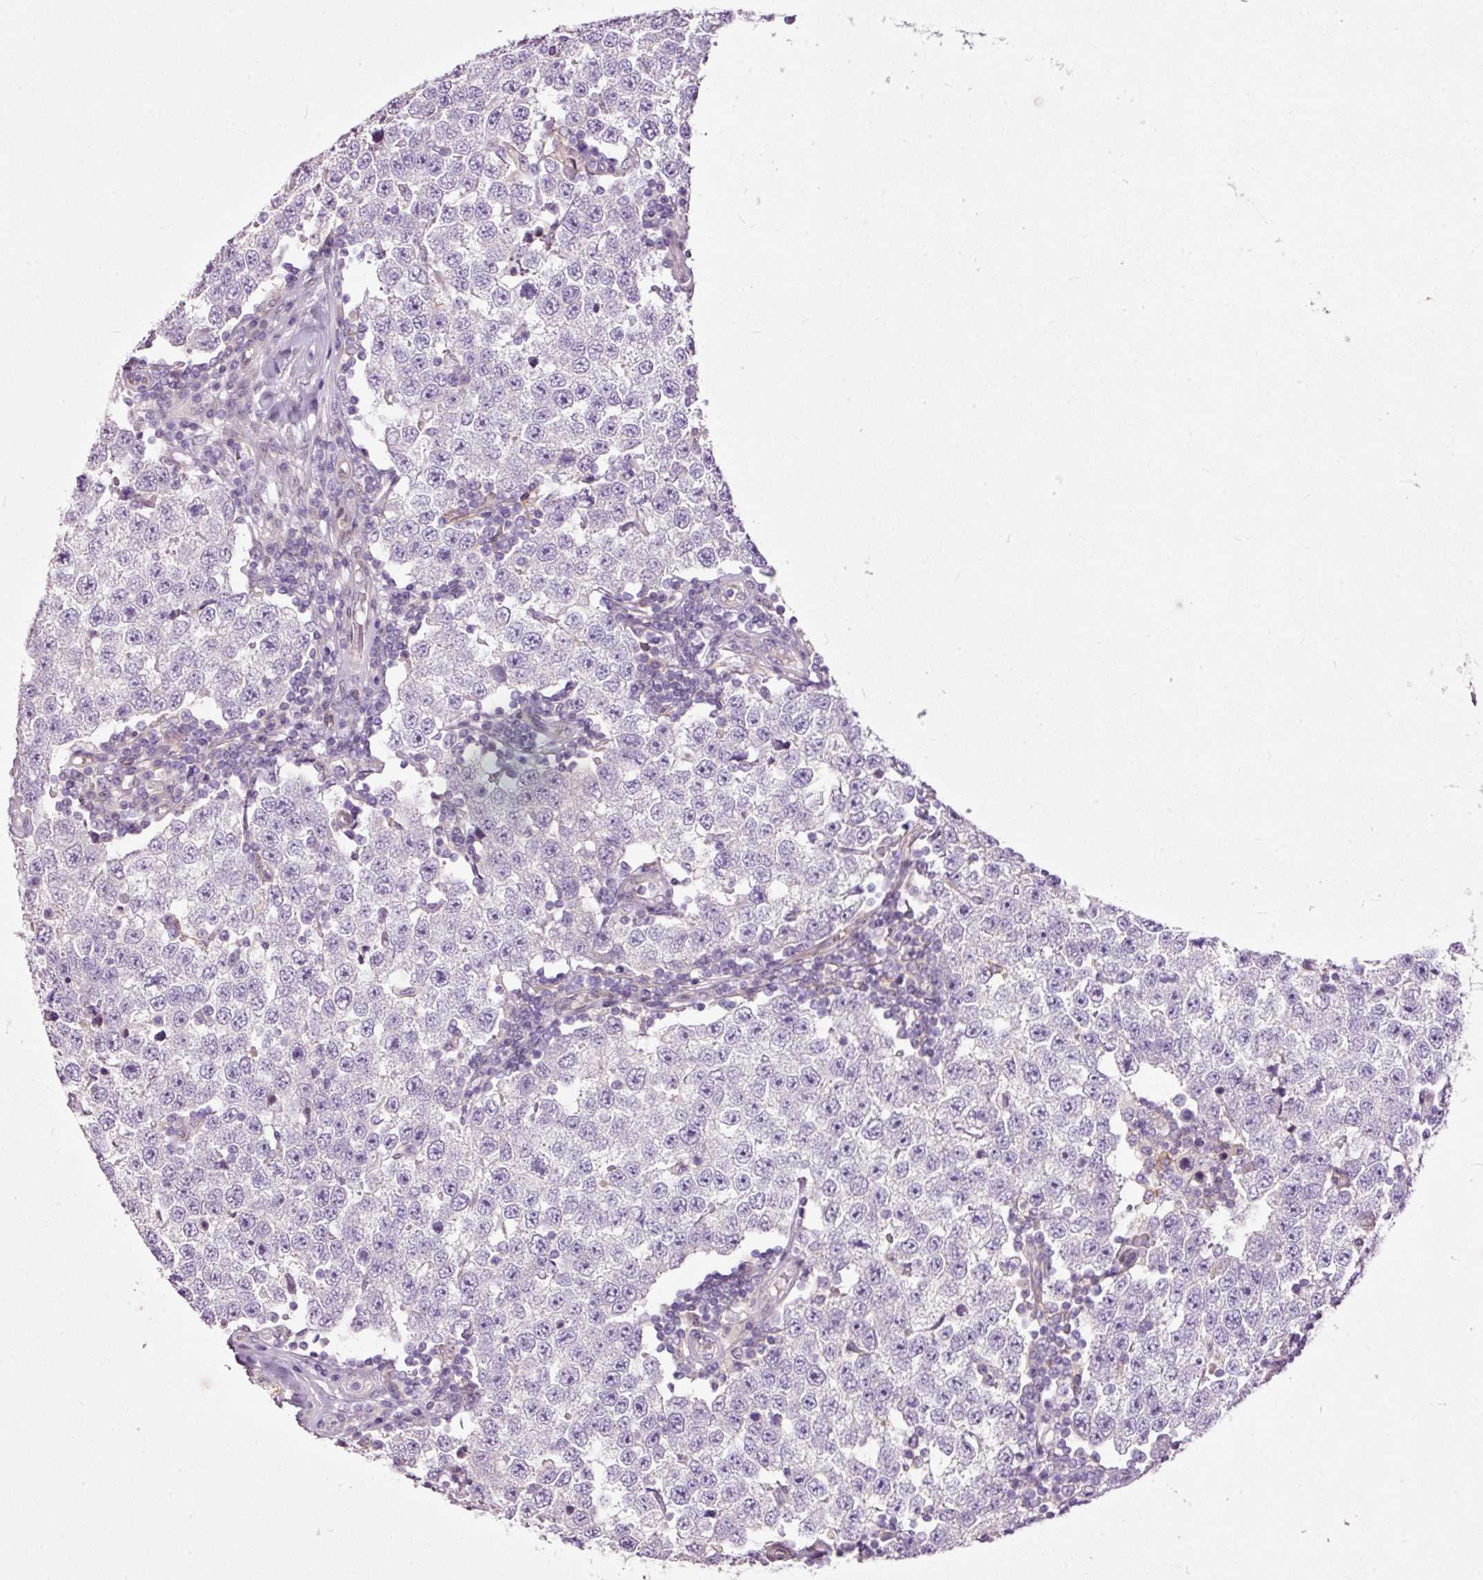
{"staining": {"intensity": "negative", "quantity": "none", "location": "none"}, "tissue": "testis cancer", "cell_type": "Tumor cells", "image_type": "cancer", "snomed": [{"axis": "morphology", "description": "Seminoma, NOS"}, {"axis": "topography", "description": "Testis"}], "caption": "Immunohistochemistry (IHC) image of neoplastic tissue: human testis seminoma stained with DAB shows no significant protein positivity in tumor cells.", "gene": "FCRL4", "patient": {"sex": "male", "age": 34}}